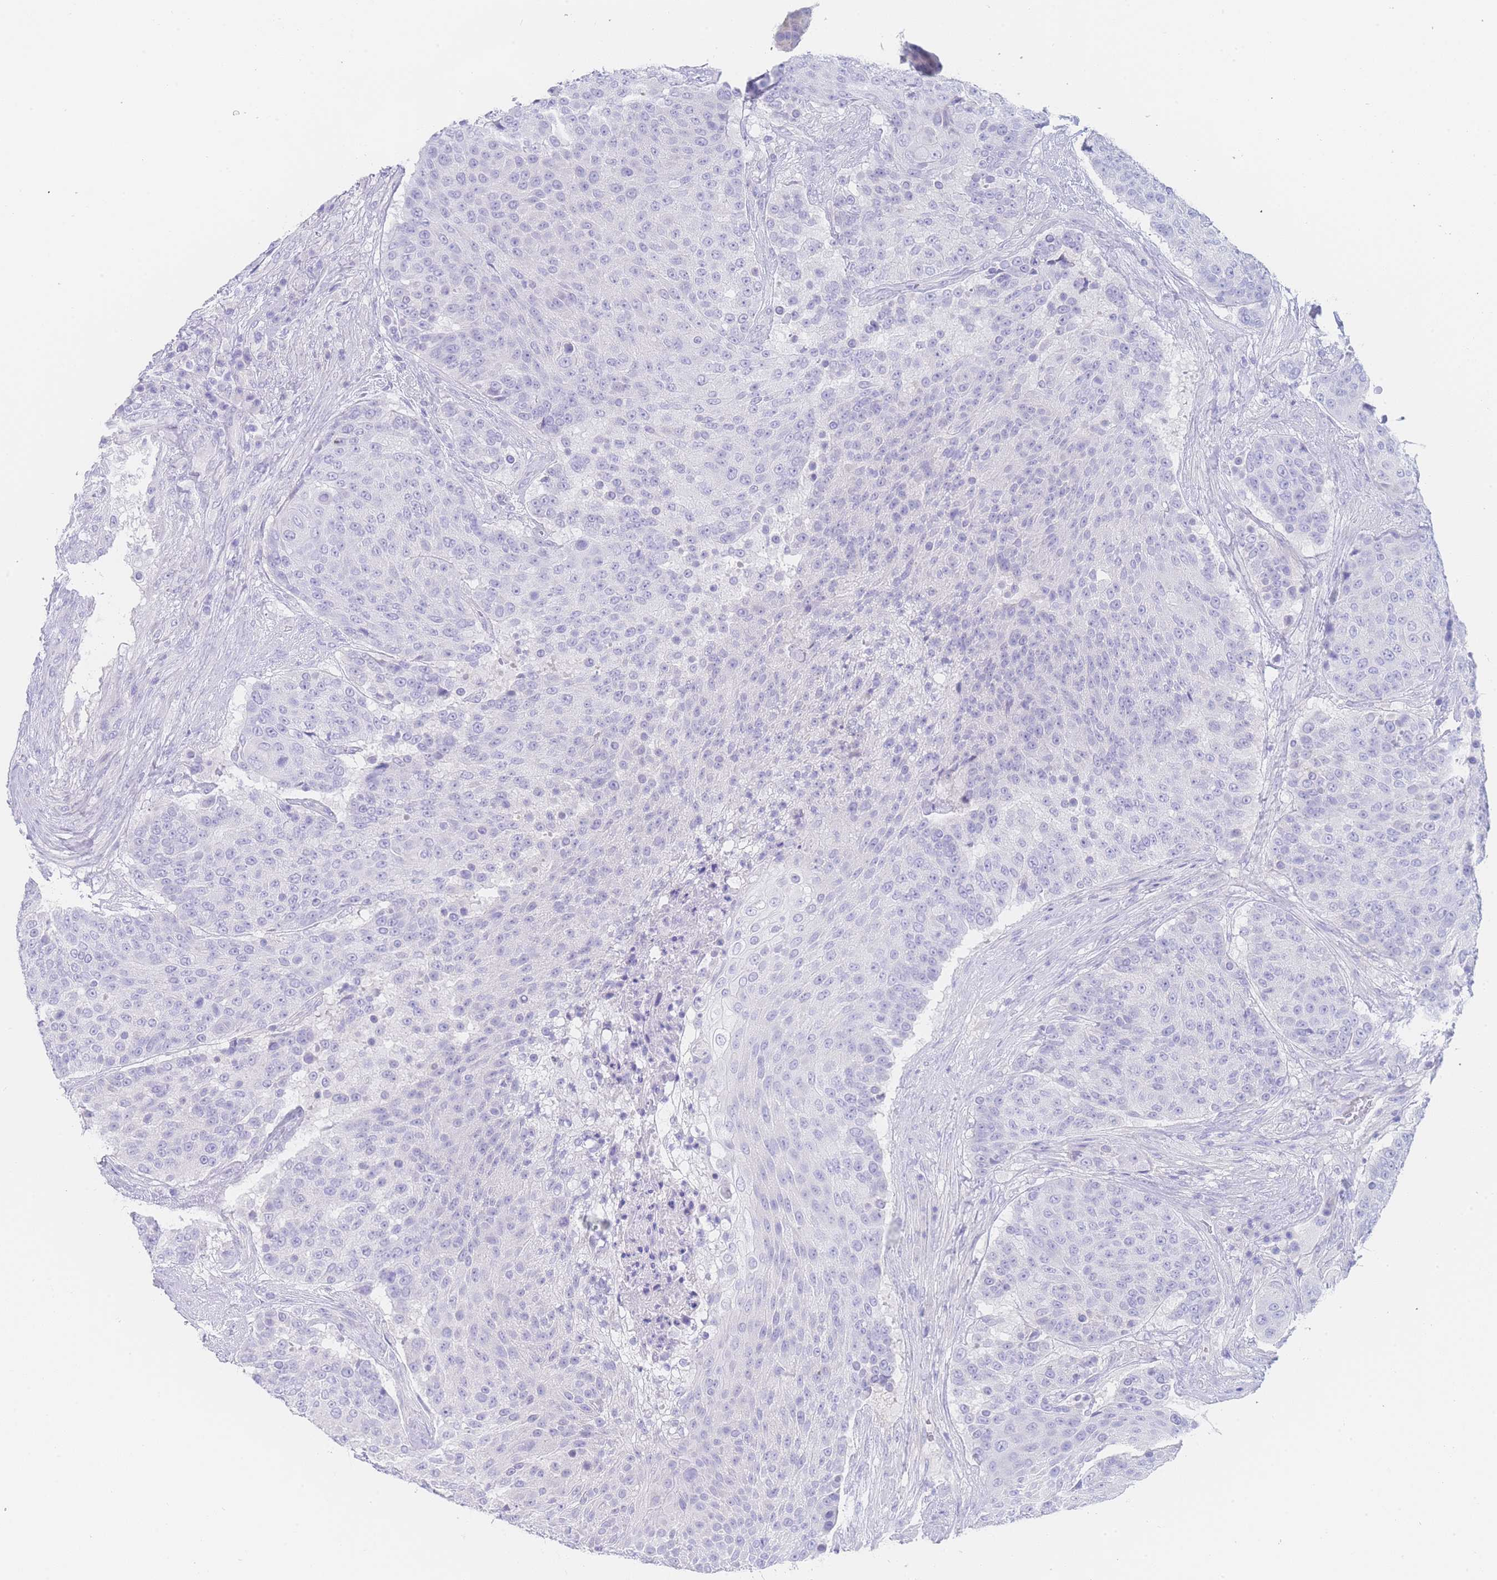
{"staining": {"intensity": "negative", "quantity": "none", "location": "none"}, "tissue": "urothelial cancer", "cell_type": "Tumor cells", "image_type": "cancer", "snomed": [{"axis": "morphology", "description": "Urothelial carcinoma, High grade"}, {"axis": "topography", "description": "Urinary bladder"}], "caption": "Immunohistochemistry of urothelial cancer displays no positivity in tumor cells.", "gene": "LZTFL1", "patient": {"sex": "female", "age": 63}}